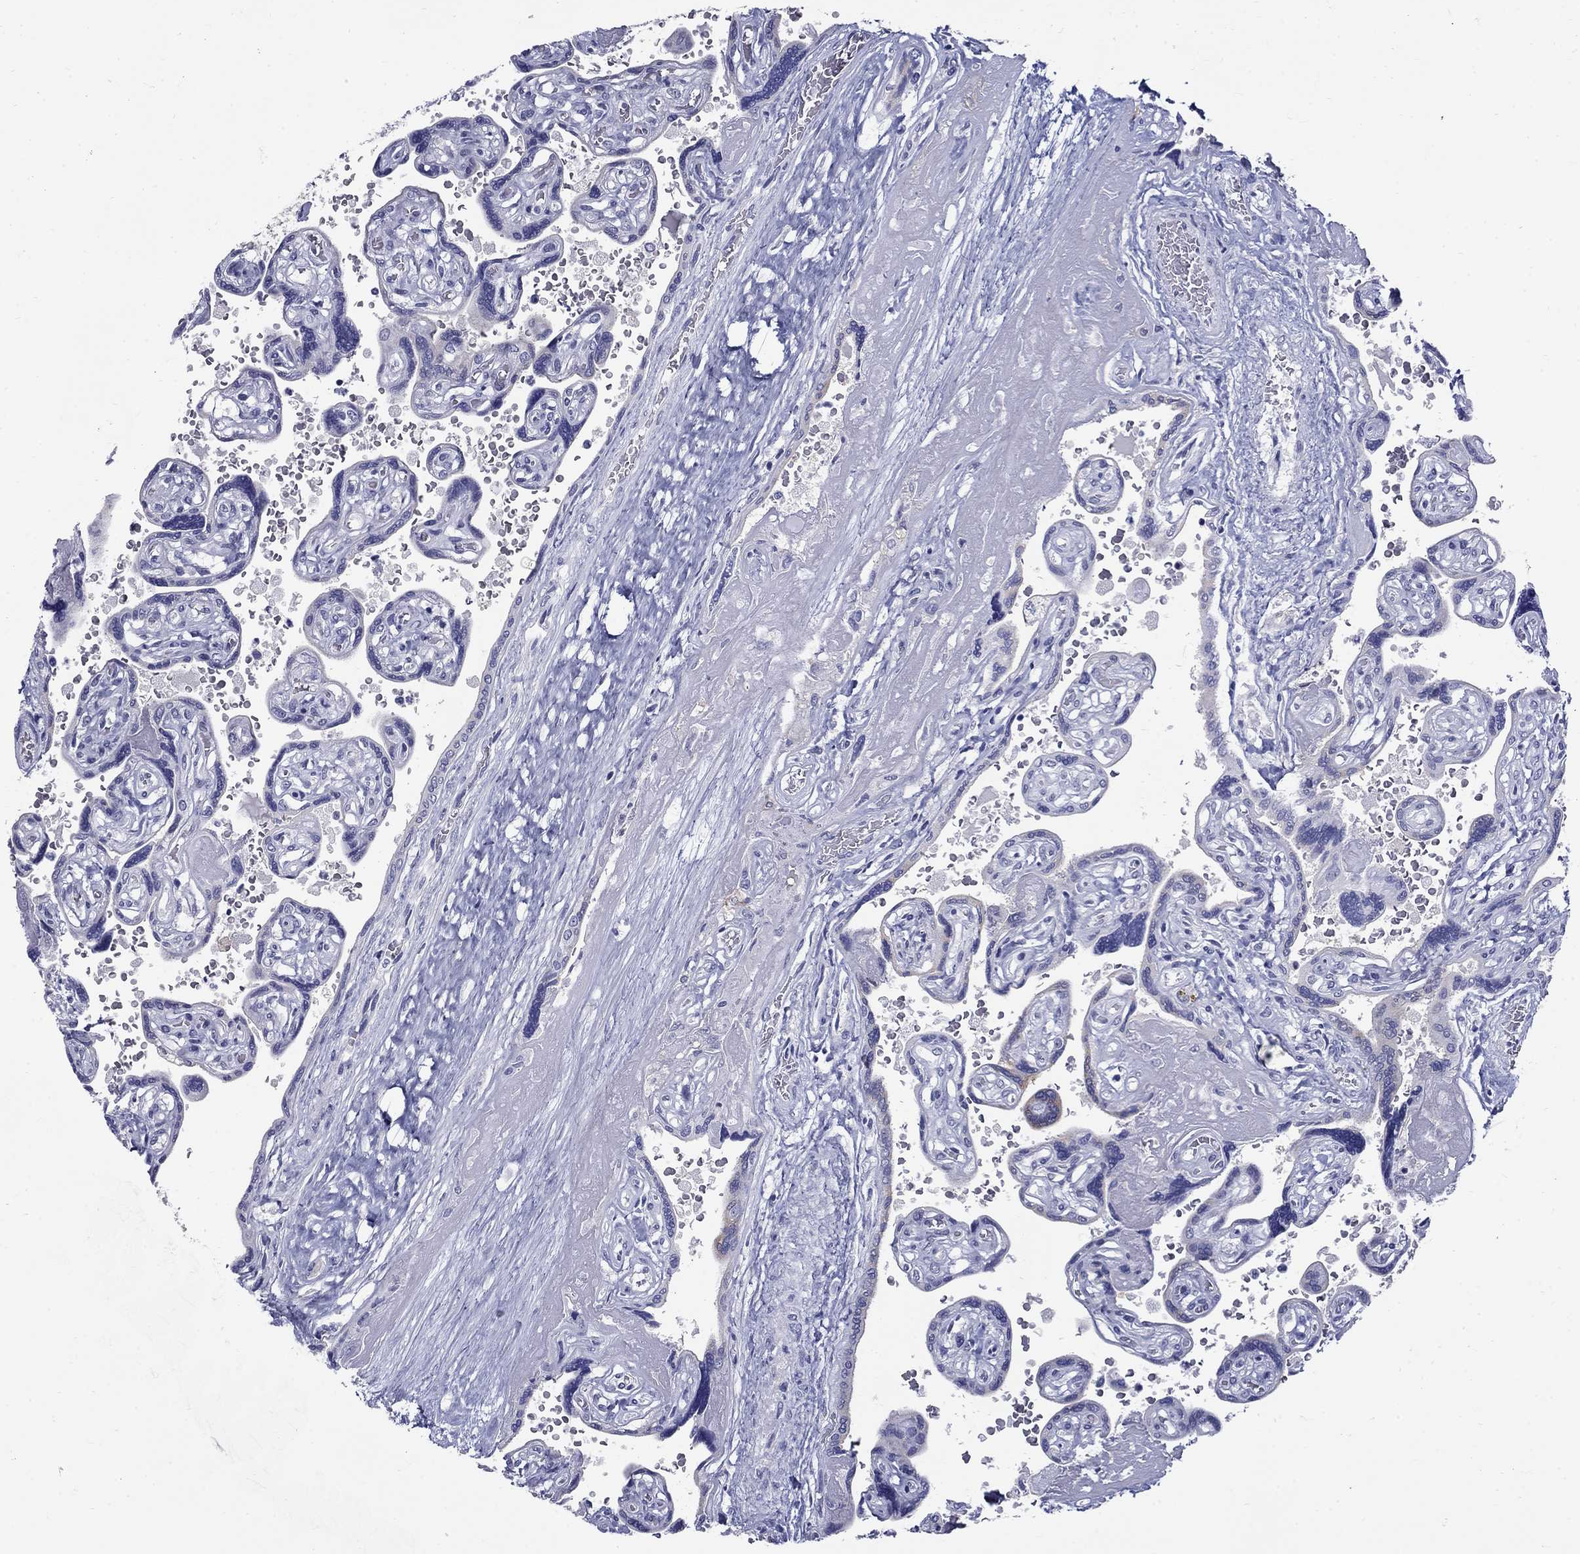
{"staining": {"intensity": "negative", "quantity": "none", "location": "none"}, "tissue": "placenta", "cell_type": "Decidual cells", "image_type": "normal", "snomed": [{"axis": "morphology", "description": "Normal tissue, NOS"}, {"axis": "topography", "description": "Placenta"}], "caption": "Immunohistochemistry photomicrograph of unremarkable human placenta stained for a protein (brown), which demonstrates no staining in decidual cells.", "gene": "C4orf19", "patient": {"sex": "female", "age": 32}}